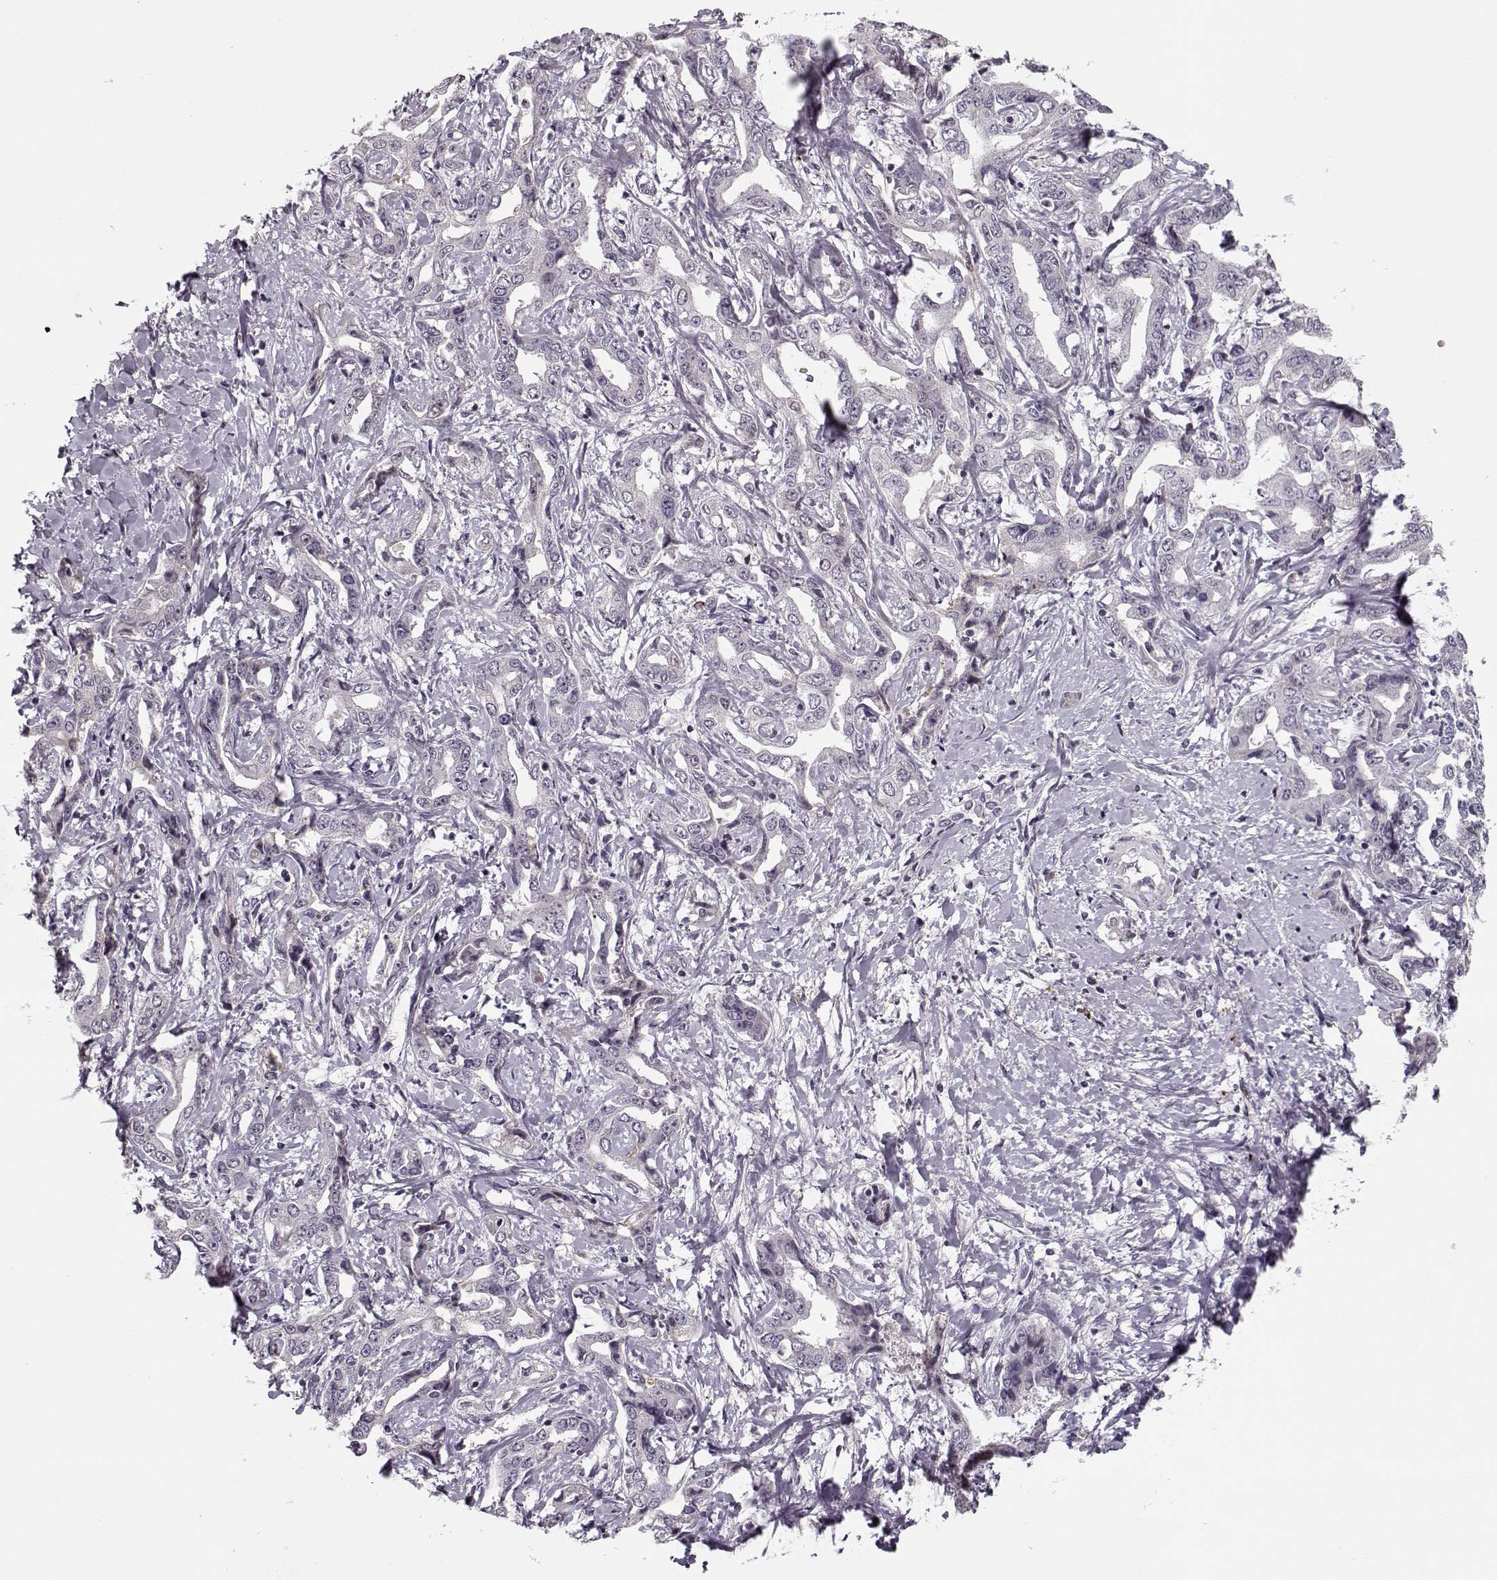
{"staining": {"intensity": "negative", "quantity": "none", "location": "none"}, "tissue": "liver cancer", "cell_type": "Tumor cells", "image_type": "cancer", "snomed": [{"axis": "morphology", "description": "Cholangiocarcinoma"}, {"axis": "topography", "description": "Liver"}], "caption": "DAB immunohistochemical staining of liver cancer (cholangiocarcinoma) displays no significant positivity in tumor cells.", "gene": "DNAI3", "patient": {"sex": "male", "age": 59}}